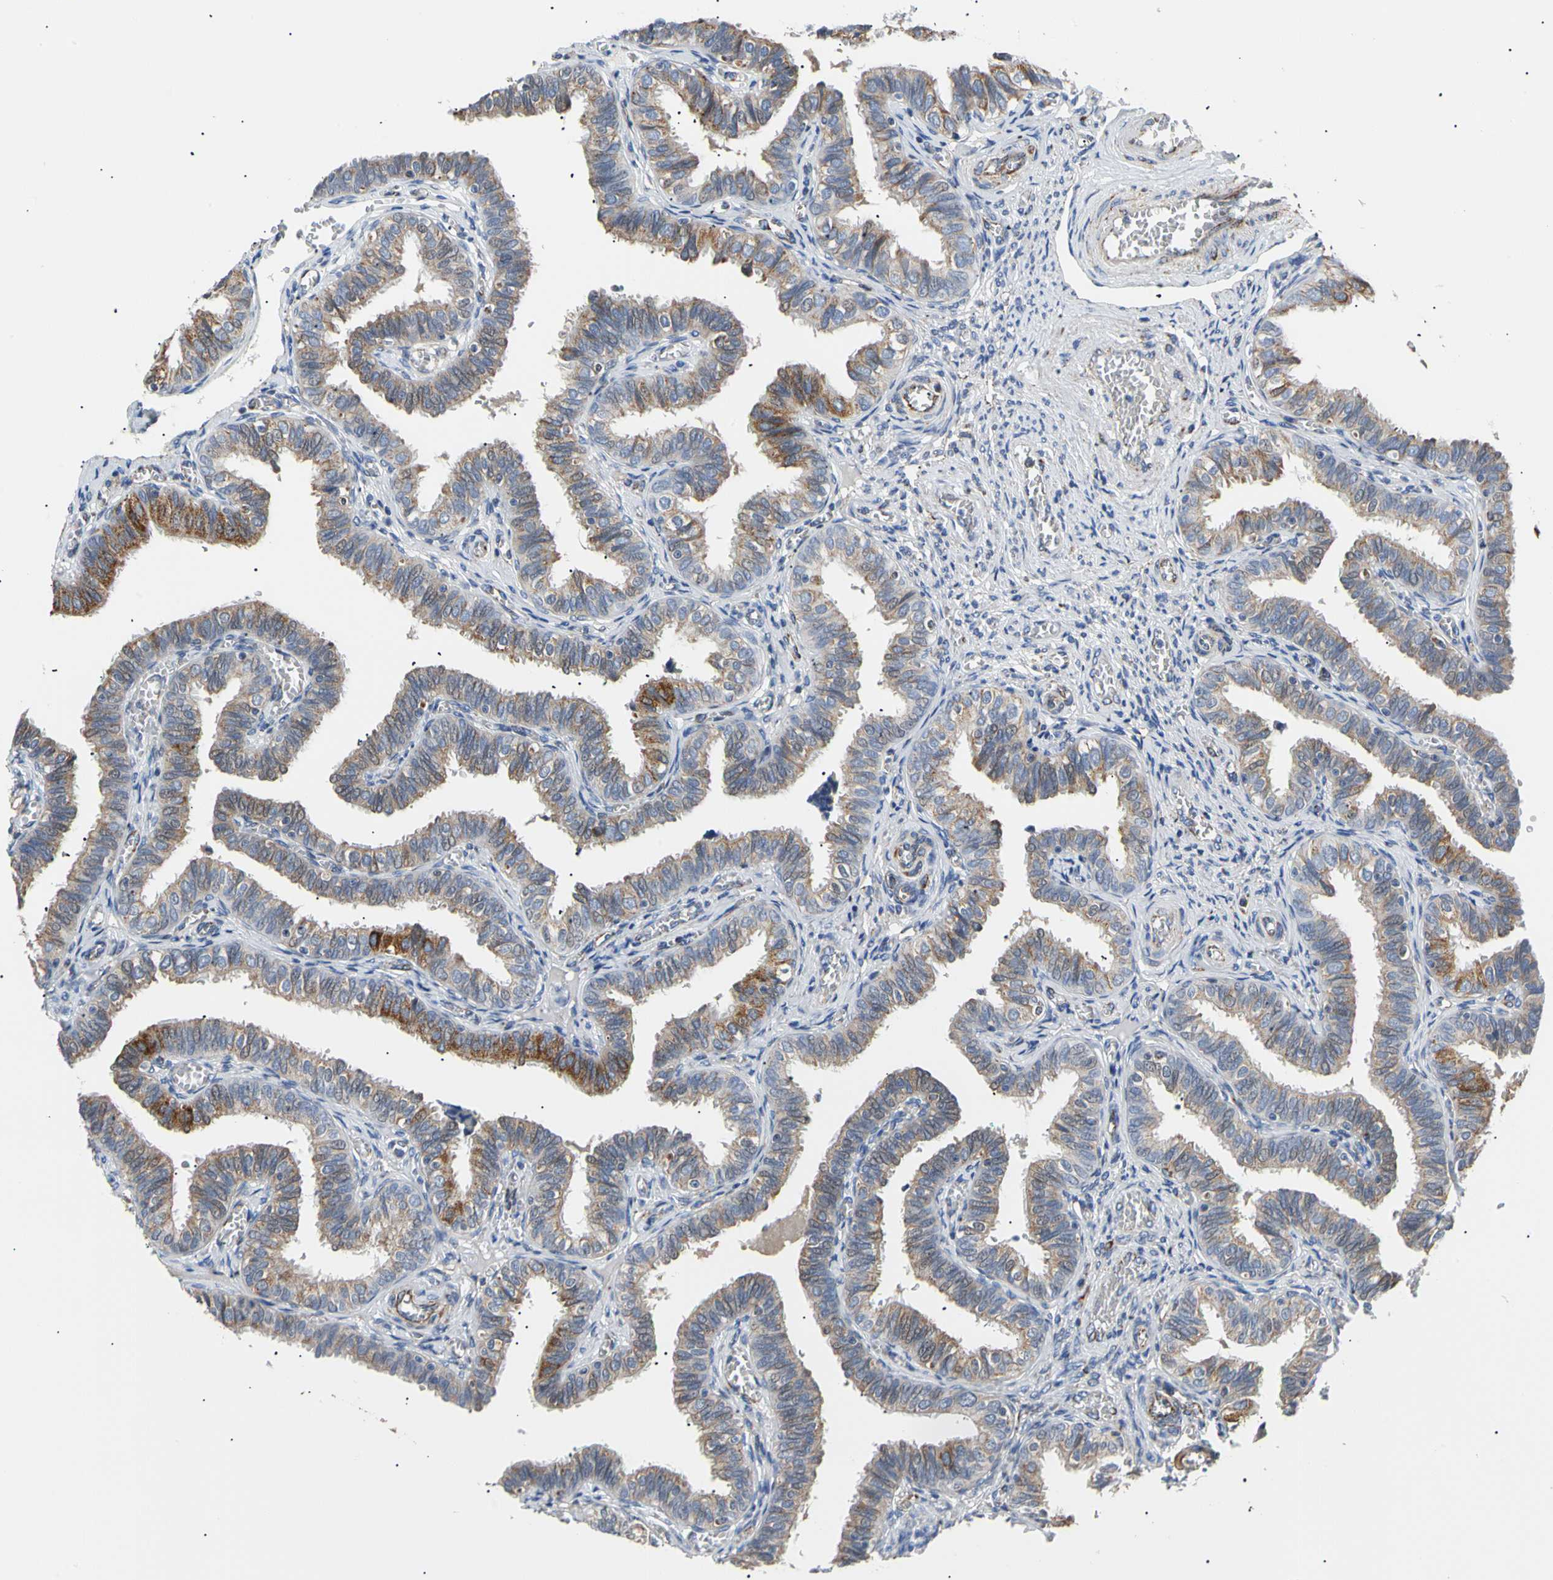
{"staining": {"intensity": "strong", "quantity": ">75%", "location": "cytoplasmic/membranous"}, "tissue": "fallopian tube", "cell_type": "Glandular cells", "image_type": "normal", "snomed": [{"axis": "morphology", "description": "Normal tissue, NOS"}, {"axis": "topography", "description": "Fallopian tube"}], "caption": "Immunohistochemical staining of unremarkable human fallopian tube displays high levels of strong cytoplasmic/membranous positivity in approximately >75% of glandular cells. (DAB (3,3'-diaminobenzidine) IHC with brightfield microscopy, high magnification).", "gene": "ACAT1", "patient": {"sex": "female", "age": 46}}